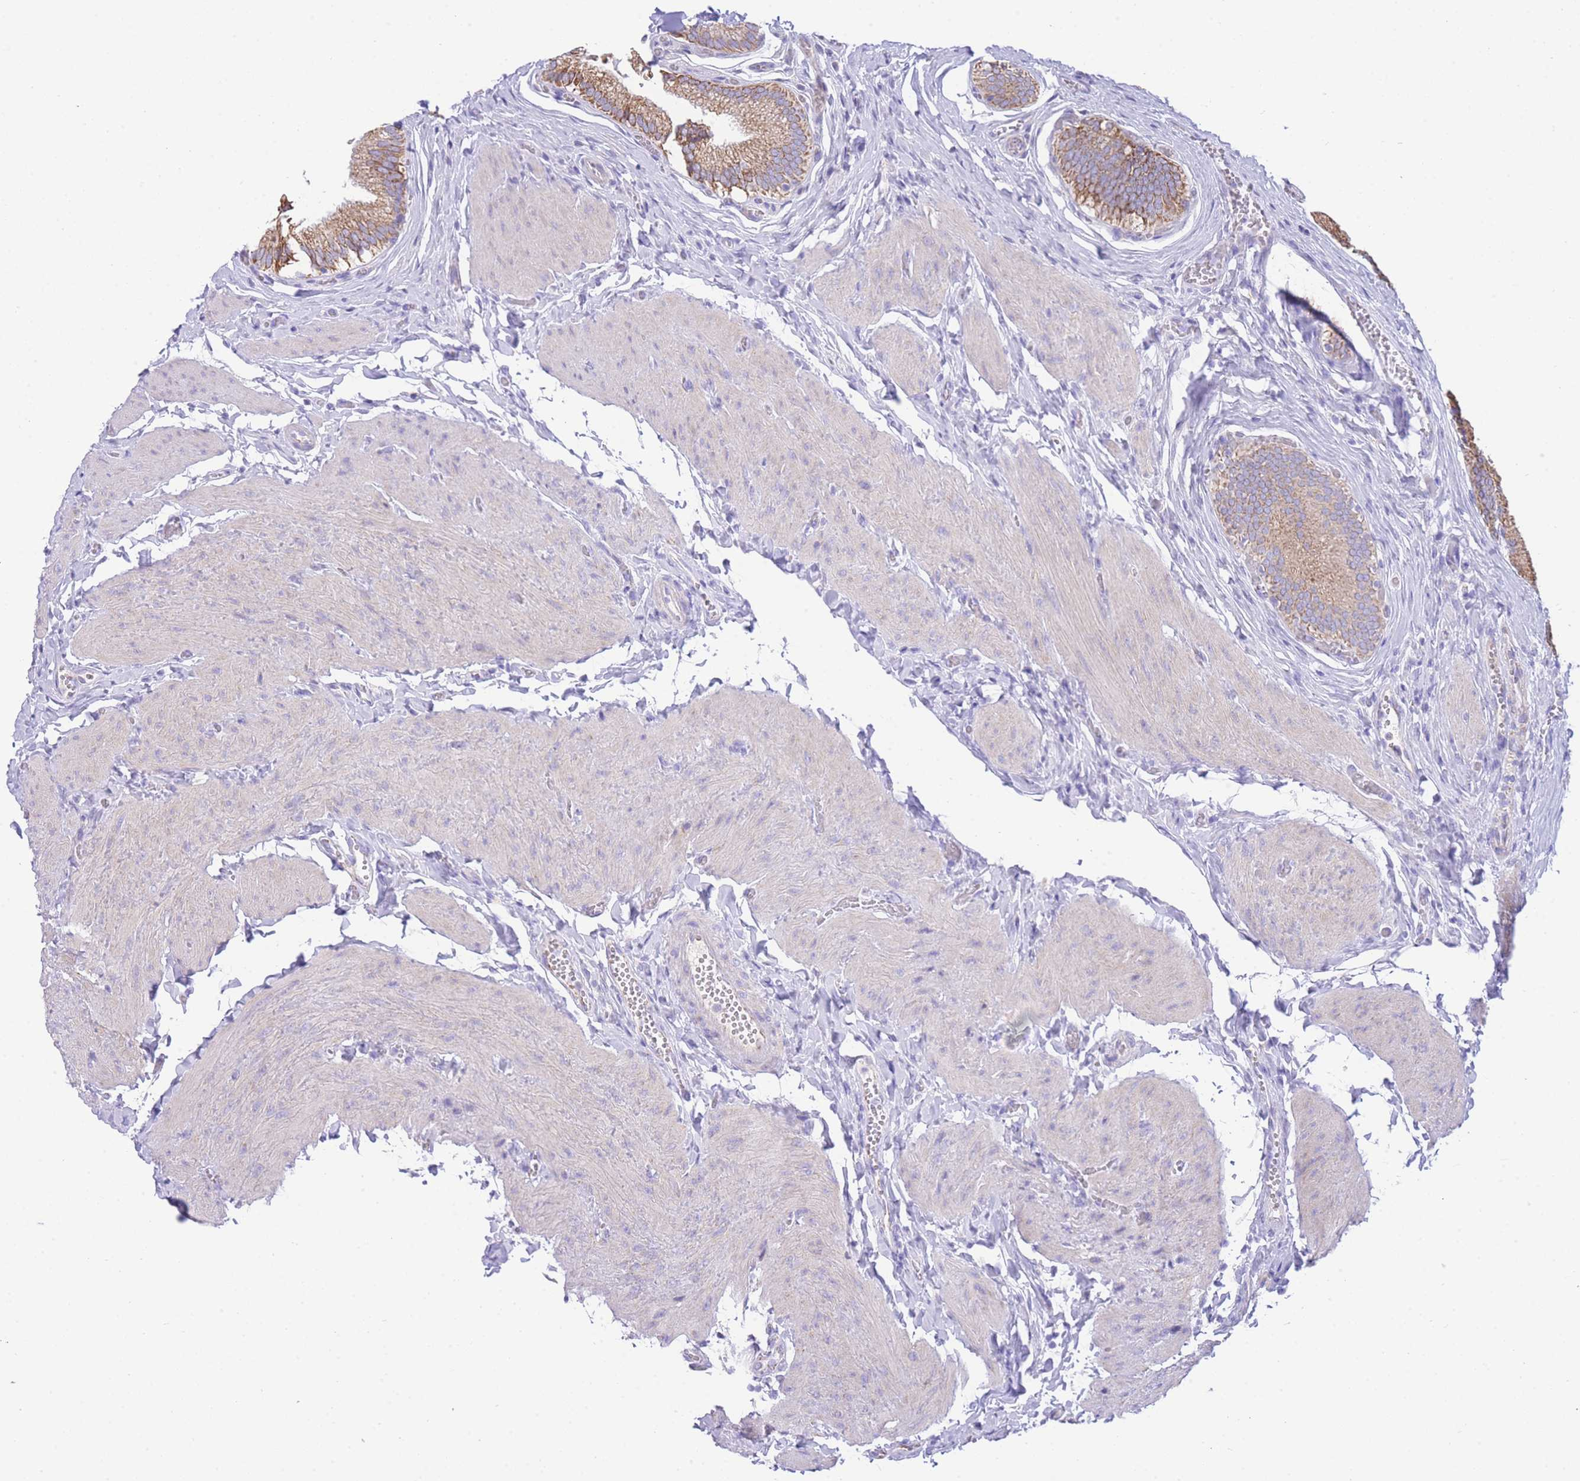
{"staining": {"intensity": "moderate", "quantity": ">75%", "location": "cytoplasmic/membranous"}, "tissue": "gallbladder", "cell_type": "Glandular cells", "image_type": "normal", "snomed": [{"axis": "morphology", "description": "Normal tissue, NOS"}, {"axis": "topography", "description": "Gallbladder"}, {"axis": "topography", "description": "Peripheral nerve tissue"}], "caption": "This is an image of IHC staining of normal gallbladder, which shows moderate staining in the cytoplasmic/membranous of glandular cells.", "gene": "ACSM4", "patient": {"sex": "male", "age": 17}}